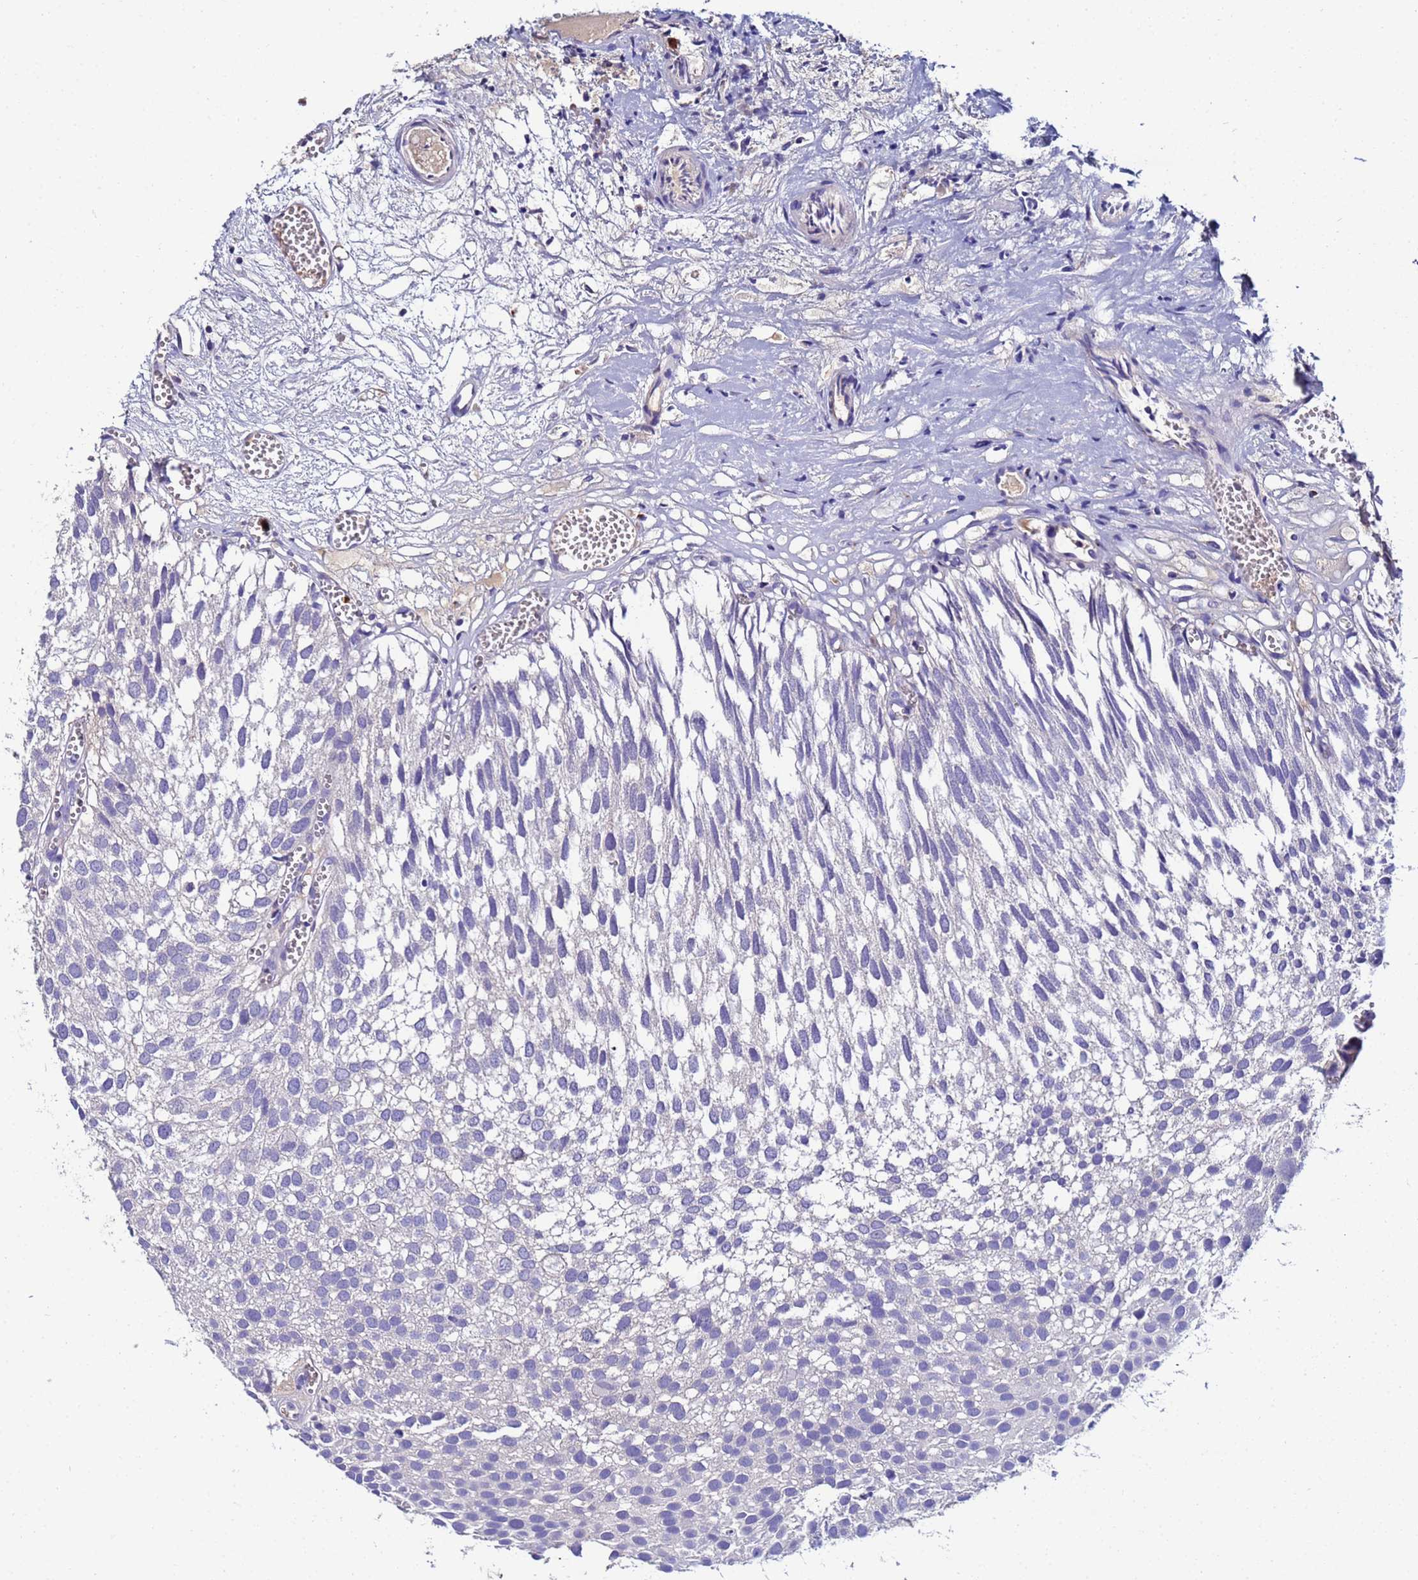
{"staining": {"intensity": "negative", "quantity": "none", "location": "none"}, "tissue": "urothelial cancer", "cell_type": "Tumor cells", "image_type": "cancer", "snomed": [{"axis": "morphology", "description": "Urothelial carcinoma, Low grade"}, {"axis": "topography", "description": "Urinary bladder"}], "caption": "A histopathology image of urothelial cancer stained for a protein reveals no brown staining in tumor cells.", "gene": "TUBAL3", "patient": {"sex": "male", "age": 88}}